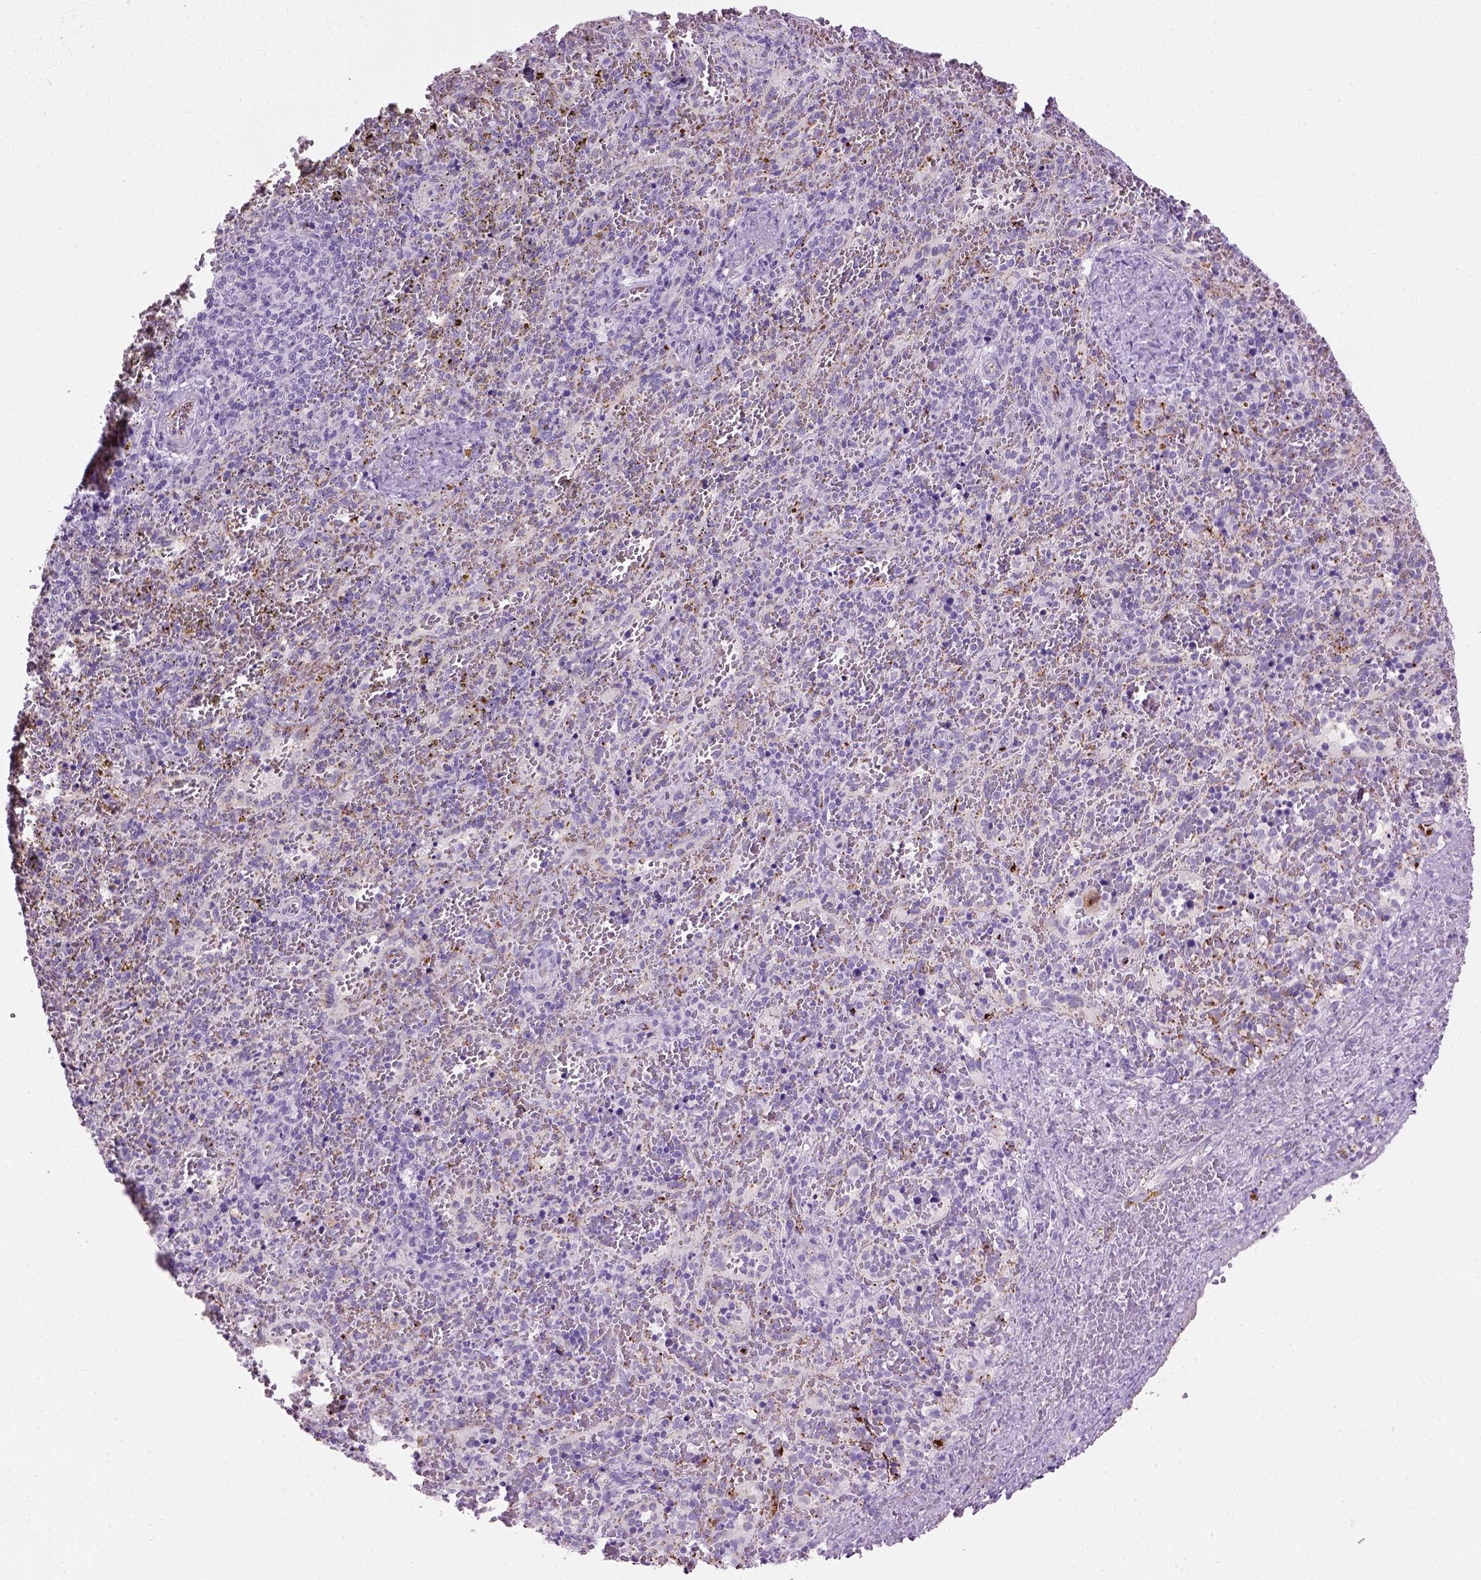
{"staining": {"intensity": "negative", "quantity": "none", "location": "none"}, "tissue": "spleen", "cell_type": "Cells in red pulp", "image_type": "normal", "snomed": [{"axis": "morphology", "description": "Normal tissue, NOS"}, {"axis": "topography", "description": "Spleen"}], "caption": "Photomicrograph shows no significant protein positivity in cells in red pulp of benign spleen.", "gene": "VWF", "patient": {"sex": "female", "age": 50}}